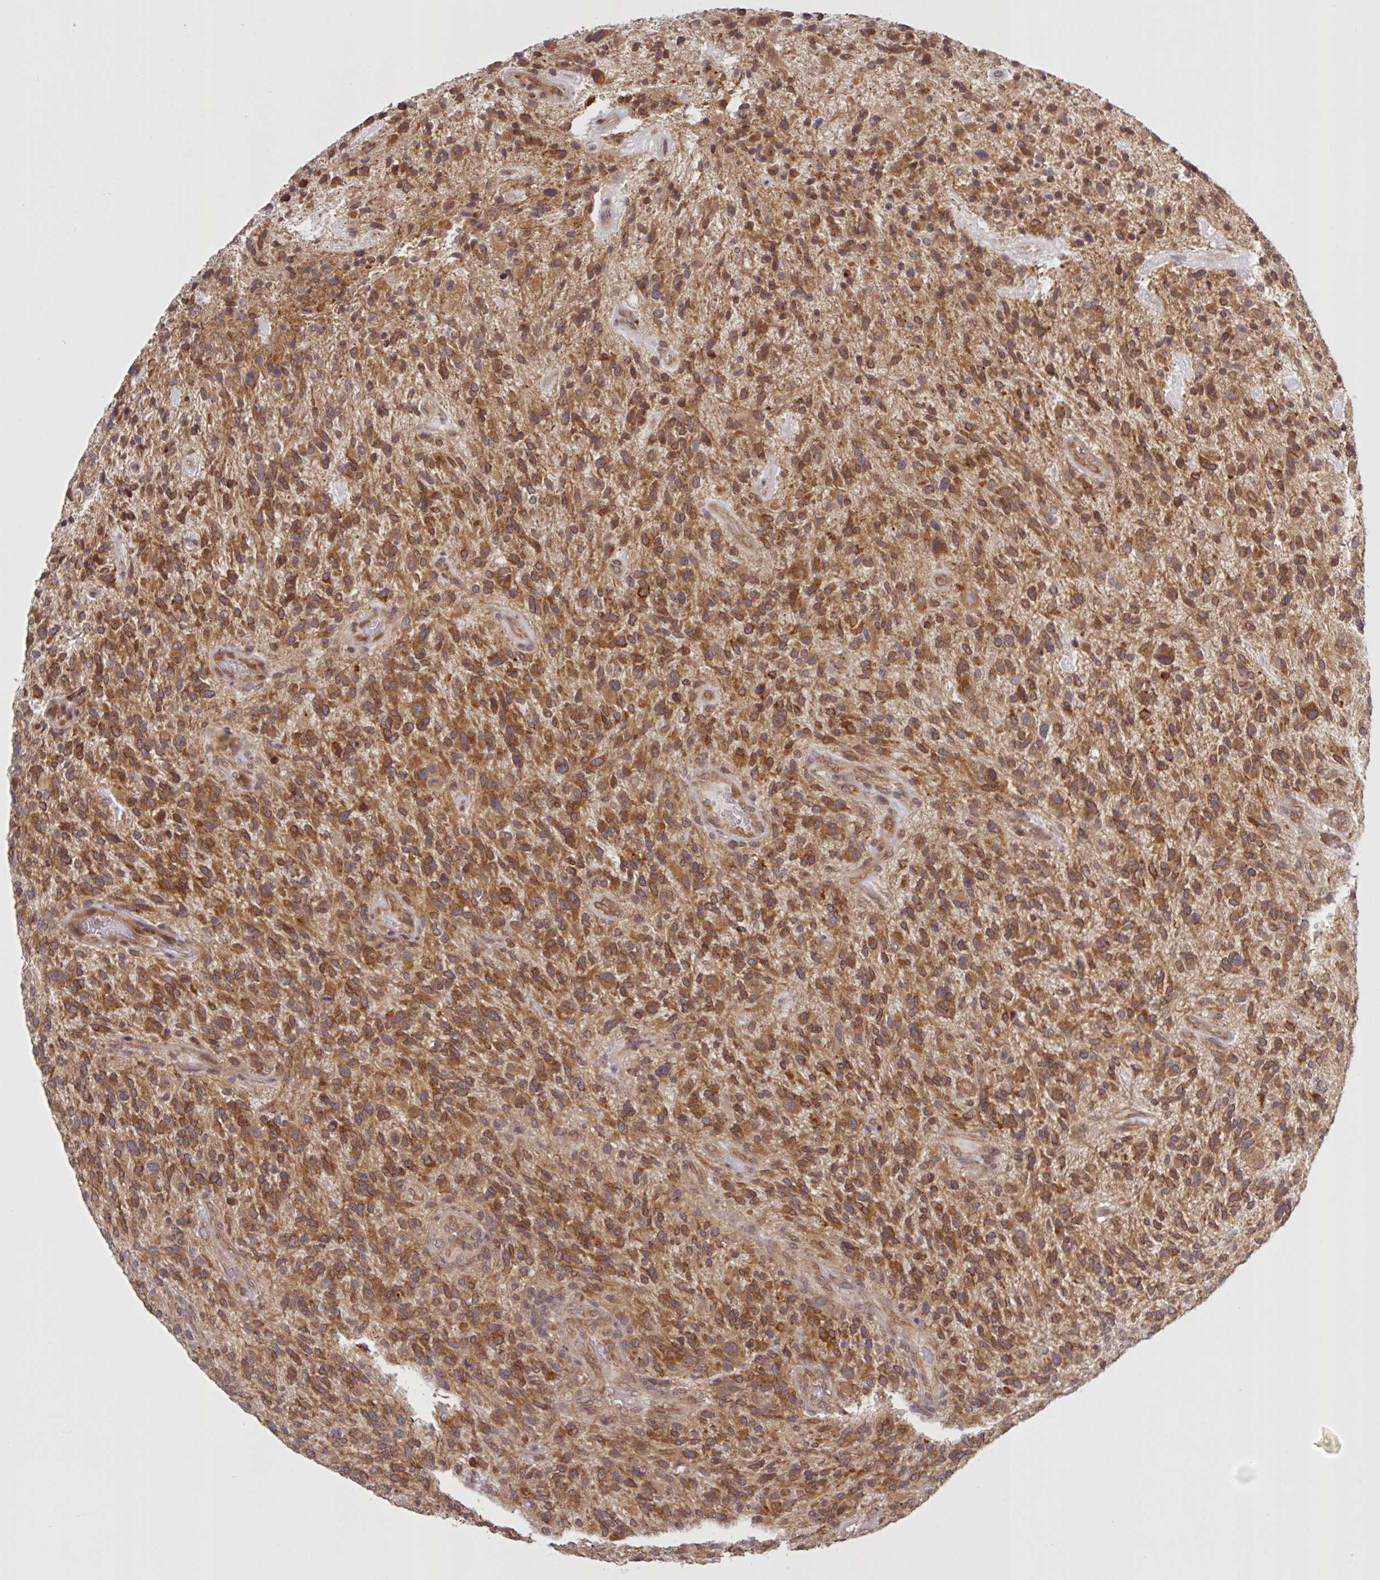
{"staining": {"intensity": "moderate", "quantity": ">75%", "location": "cytoplasmic/membranous"}, "tissue": "glioma", "cell_type": "Tumor cells", "image_type": "cancer", "snomed": [{"axis": "morphology", "description": "Glioma, malignant, High grade"}, {"axis": "topography", "description": "Brain"}], "caption": "An immunohistochemistry histopathology image of tumor tissue is shown. Protein staining in brown highlights moderate cytoplasmic/membranous positivity in high-grade glioma (malignant) within tumor cells.", "gene": "CAMLG", "patient": {"sex": "male", "age": 47}}